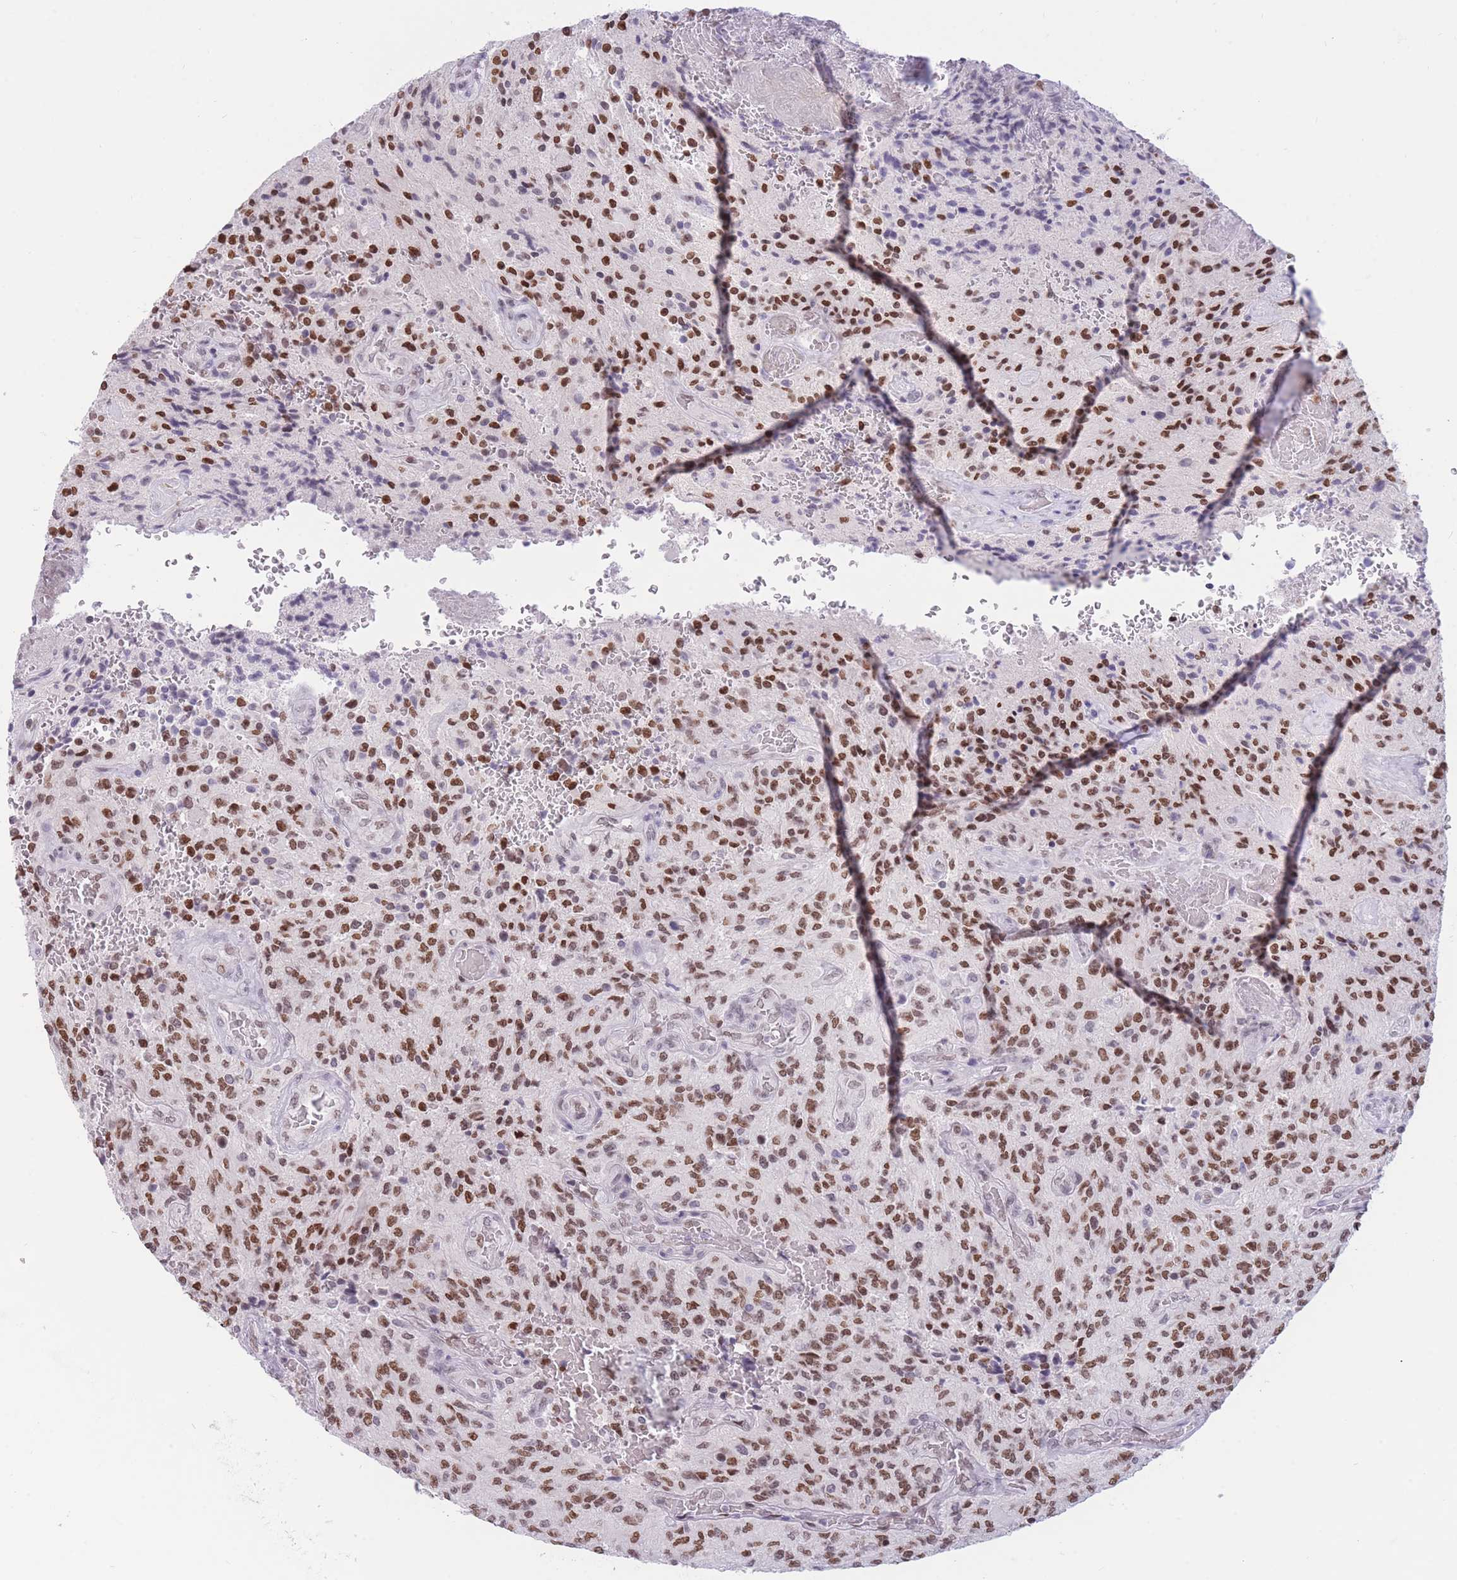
{"staining": {"intensity": "moderate", "quantity": ">75%", "location": "nuclear"}, "tissue": "glioma", "cell_type": "Tumor cells", "image_type": "cancer", "snomed": [{"axis": "morphology", "description": "Normal tissue, NOS"}, {"axis": "morphology", "description": "Glioma, malignant, High grade"}, {"axis": "topography", "description": "Cerebral cortex"}], "caption": "An immunohistochemistry histopathology image of neoplastic tissue is shown. Protein staining in brown labels moderate nuclear positivity in glioma within tumor cells.", "gene": "HMGN1", "patient": {"sex": "male", "age": 56}}